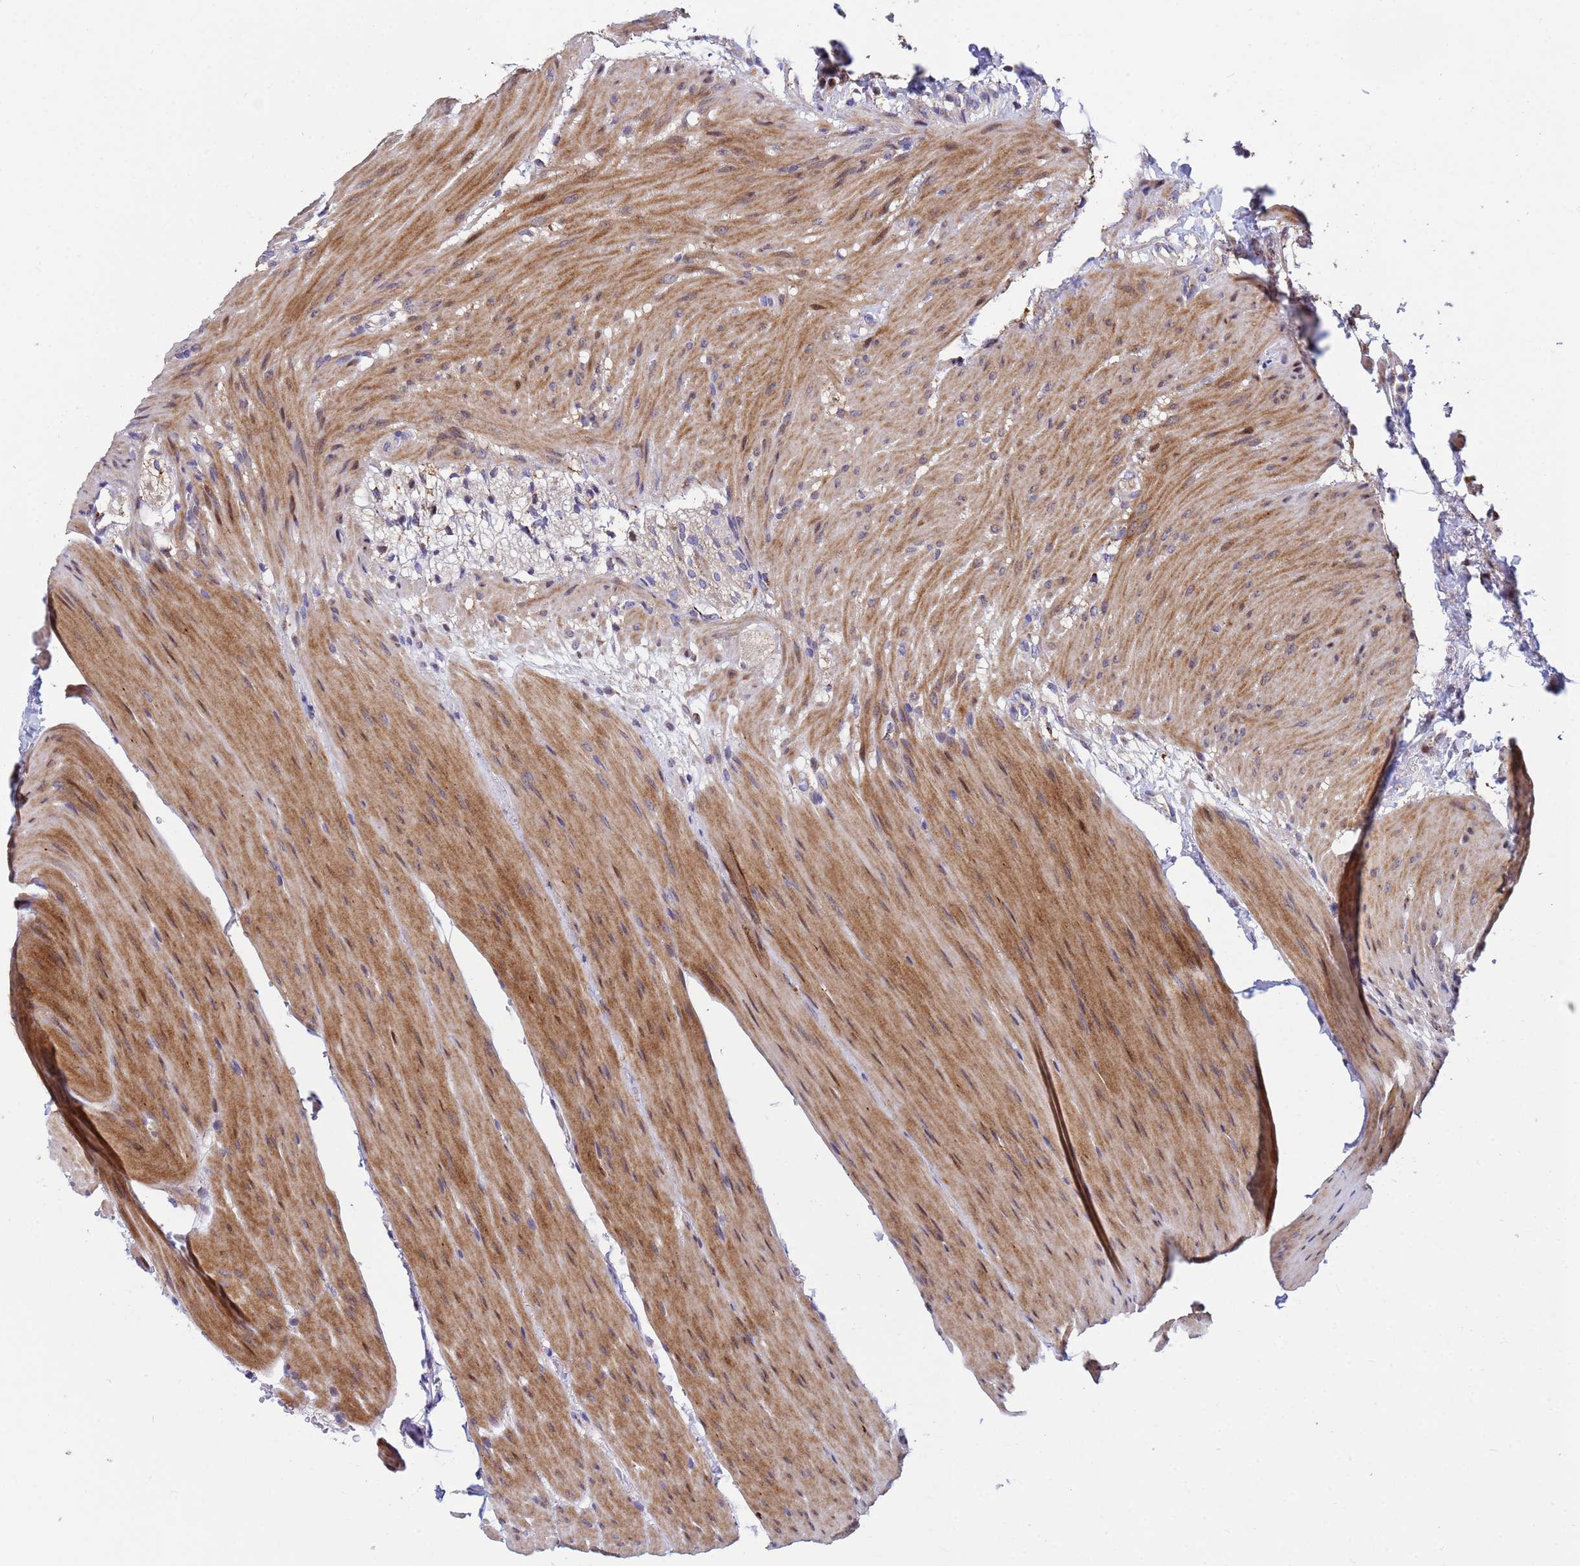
{"staining": {"intensity": "weak", "quantity": ">75%", "location": "cytoplasmic/membranous"}, "tissue": "colon", "cell_type": "Endothelial cells", "image_type": "normal", "snomed": [{"axis": "morphology", "description": "Normal tissue, NOS"}, {"axis": "topography", "description": "Colon"}], "caption": "Immunohistochemical staining of benign human colon displays >75% levels of weak cytoplasmic/membranous protein expression in about >75% of endothelial cells.", "gene": "TUBGCP3", "patient": {"sex": "male", "age": 75}}